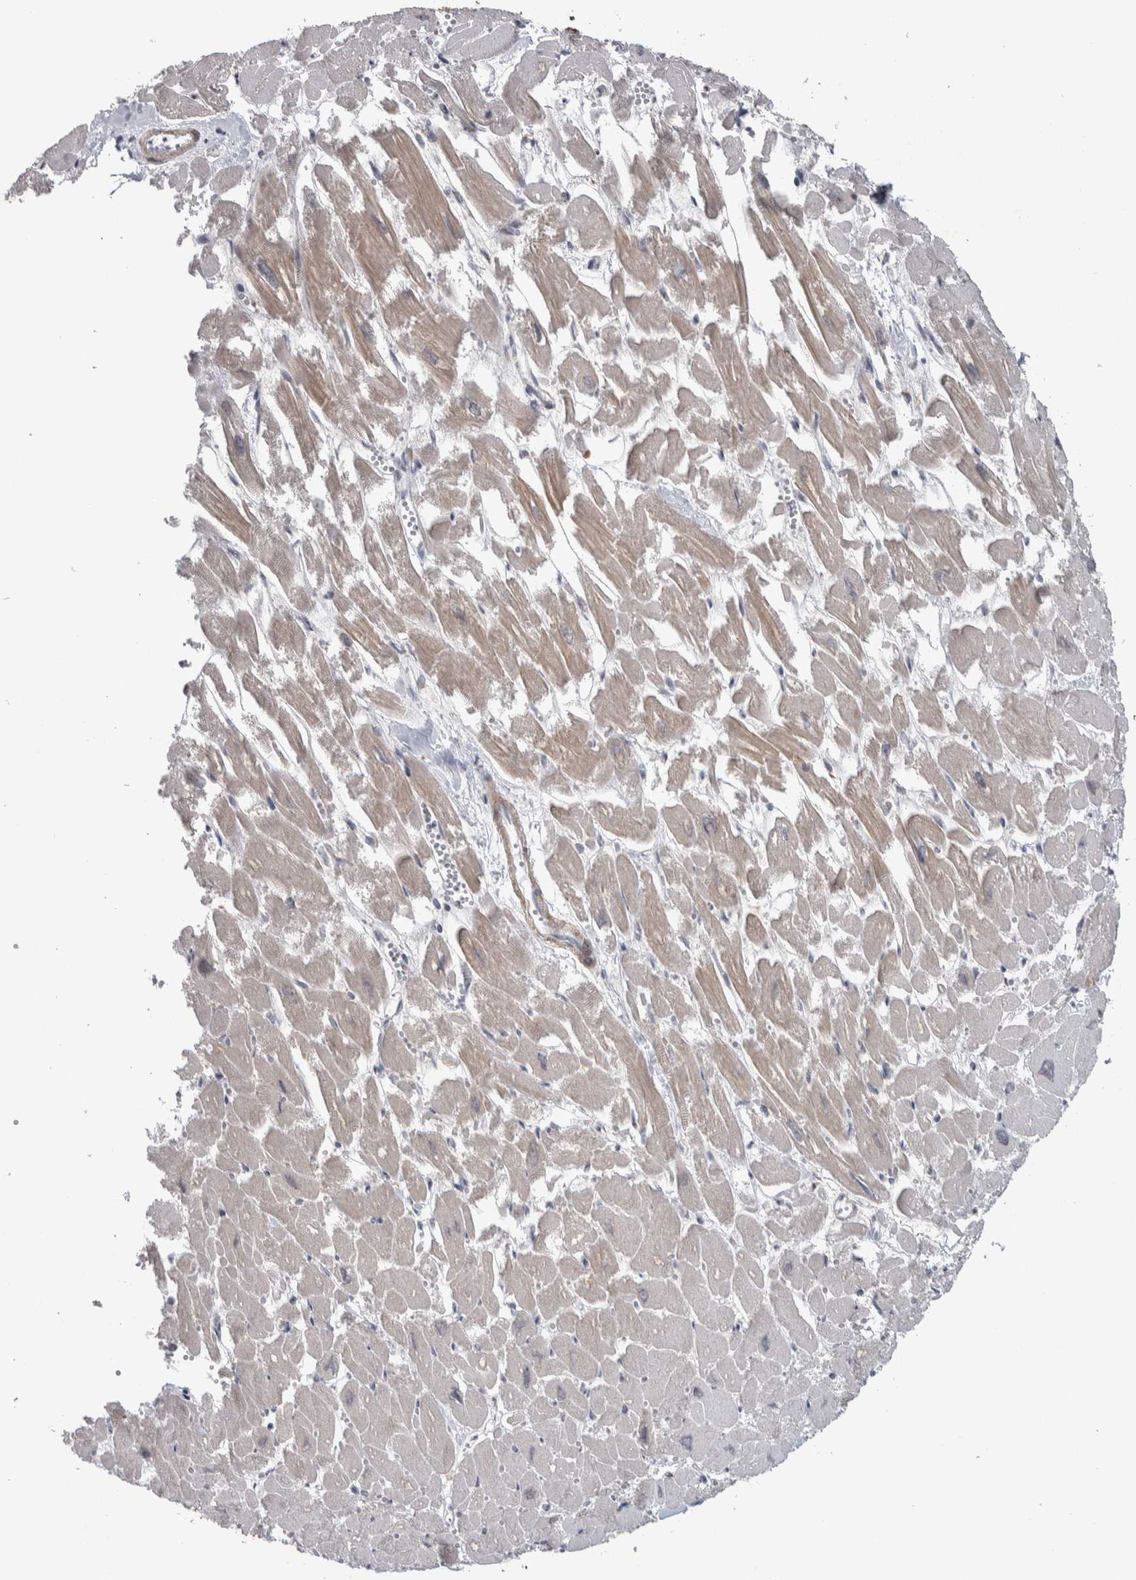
{"staining": {"intensity": "weak", "quantity": "25%-75%", "location": "cytoplasmic/membranous"}, "tissue": "heart muscle", "cell_type": "Cardiomyocytes", "image_type": "normal", "snomed": [{"axis": "morphology", "description": "Normal tissue, NOS"}, {"axis": "topography", "description": "Heart"}], "caption": "Heart muscle stained with a protein marker demonstrates weak staining in cardiomyocytes.", "gene": "CUL2", "patient": {"sex": "male", "age": 54}}